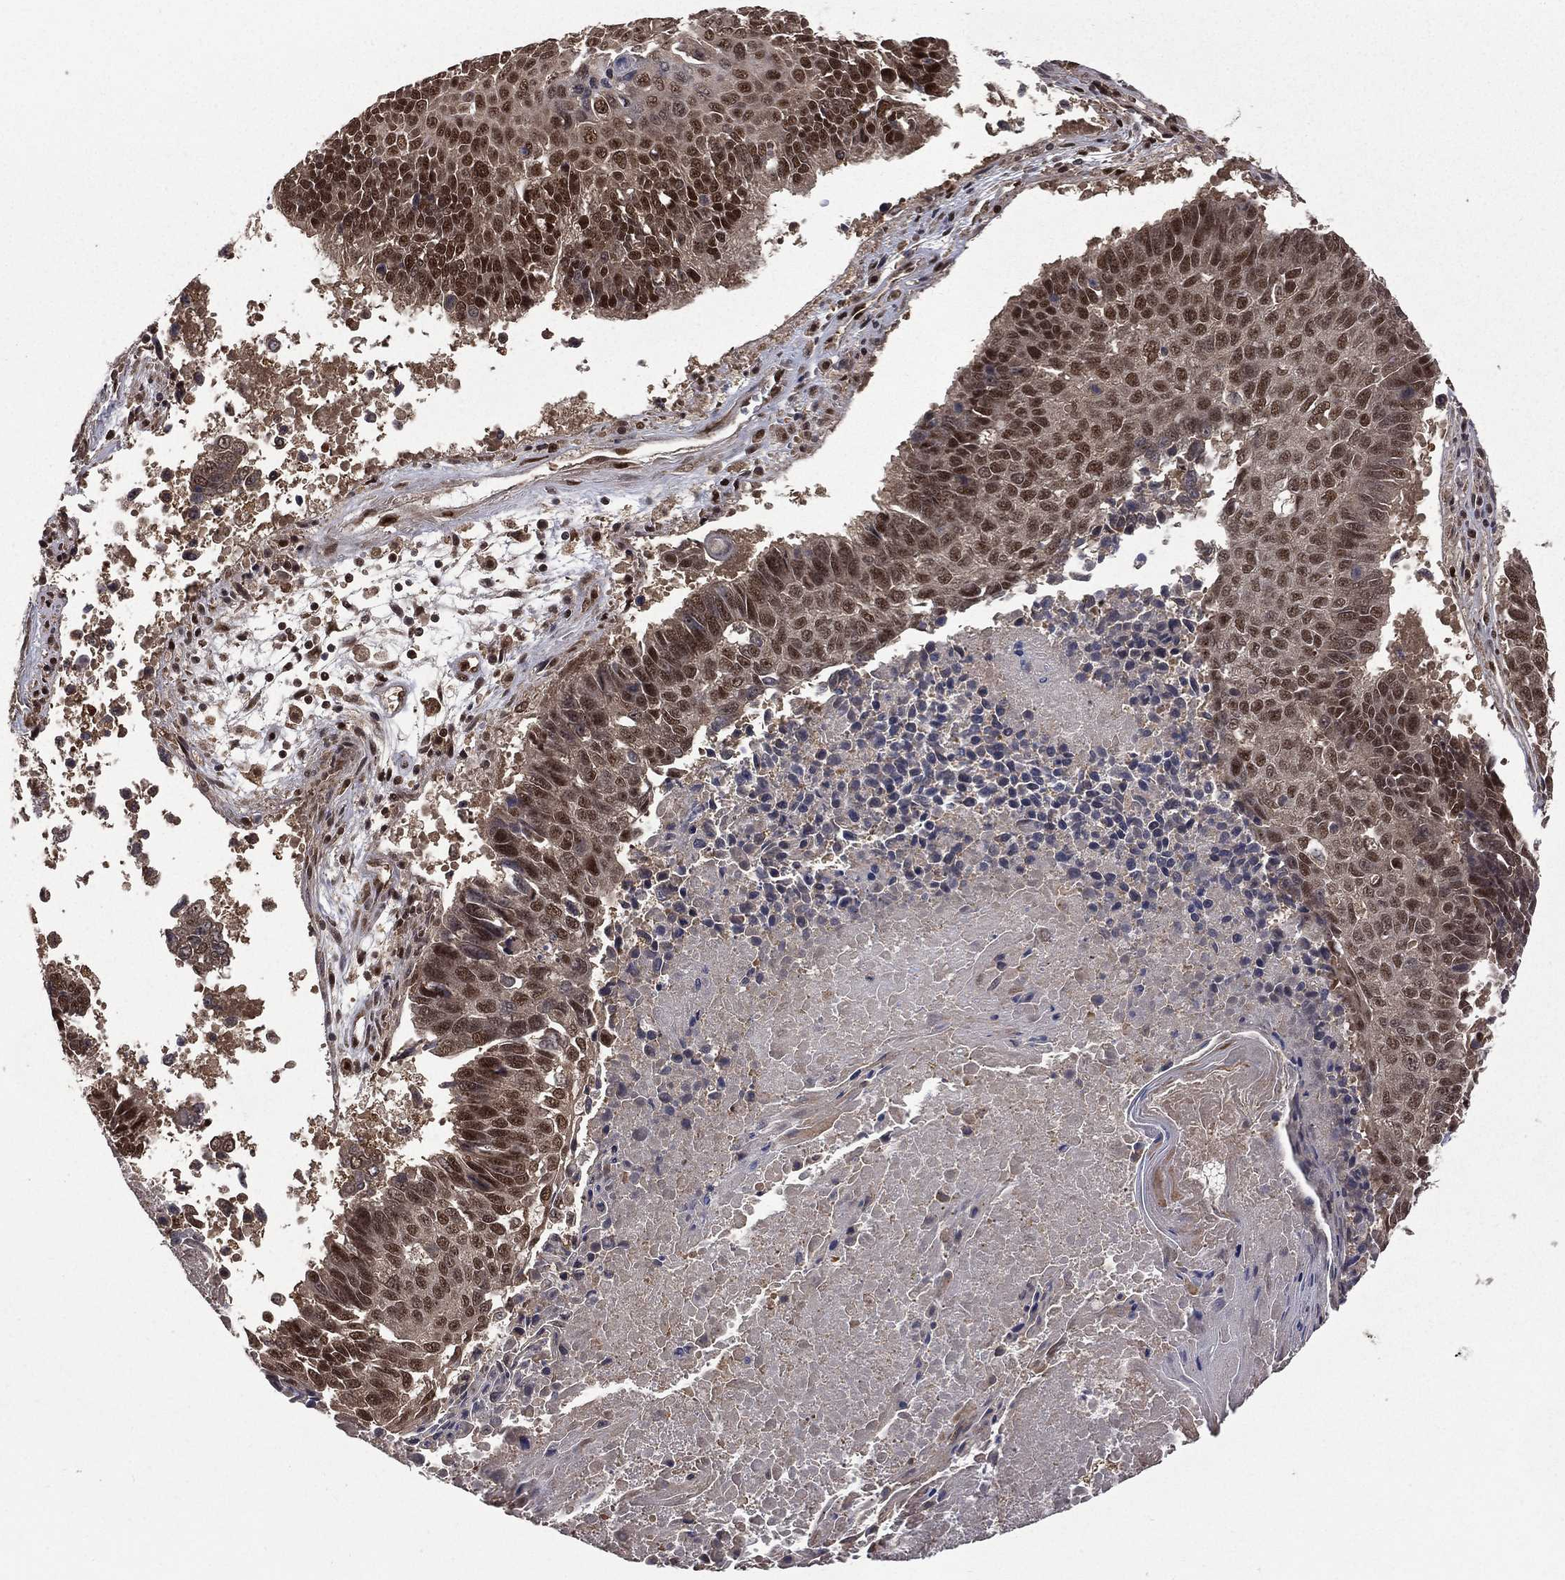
{"staining": {"intensity": "strong", "quantity": "25%-75%", "location": "nuclear"}, "tissue": "lung cancer", "cell_type": "Tumor cells", "image_type": "cancer", "snomed": [{"axis": "morphology", "description": "Squamous cell carcinoma, NOS"}, {"axis": "topography", "description": "Lung"}], "caption": "Immunohistochemistry (IHC) (DAB (3,3'-diaminobenzidine)) staining of human lung squamous cell carcinoma displays strong nuclear protein staining in approximately 25%-75% of tumor cells. (Brightfield microscopy of DAB IHC at high magnification).", "gene": "JMJD6", "patient": {"sex": "male", "age": 73}}